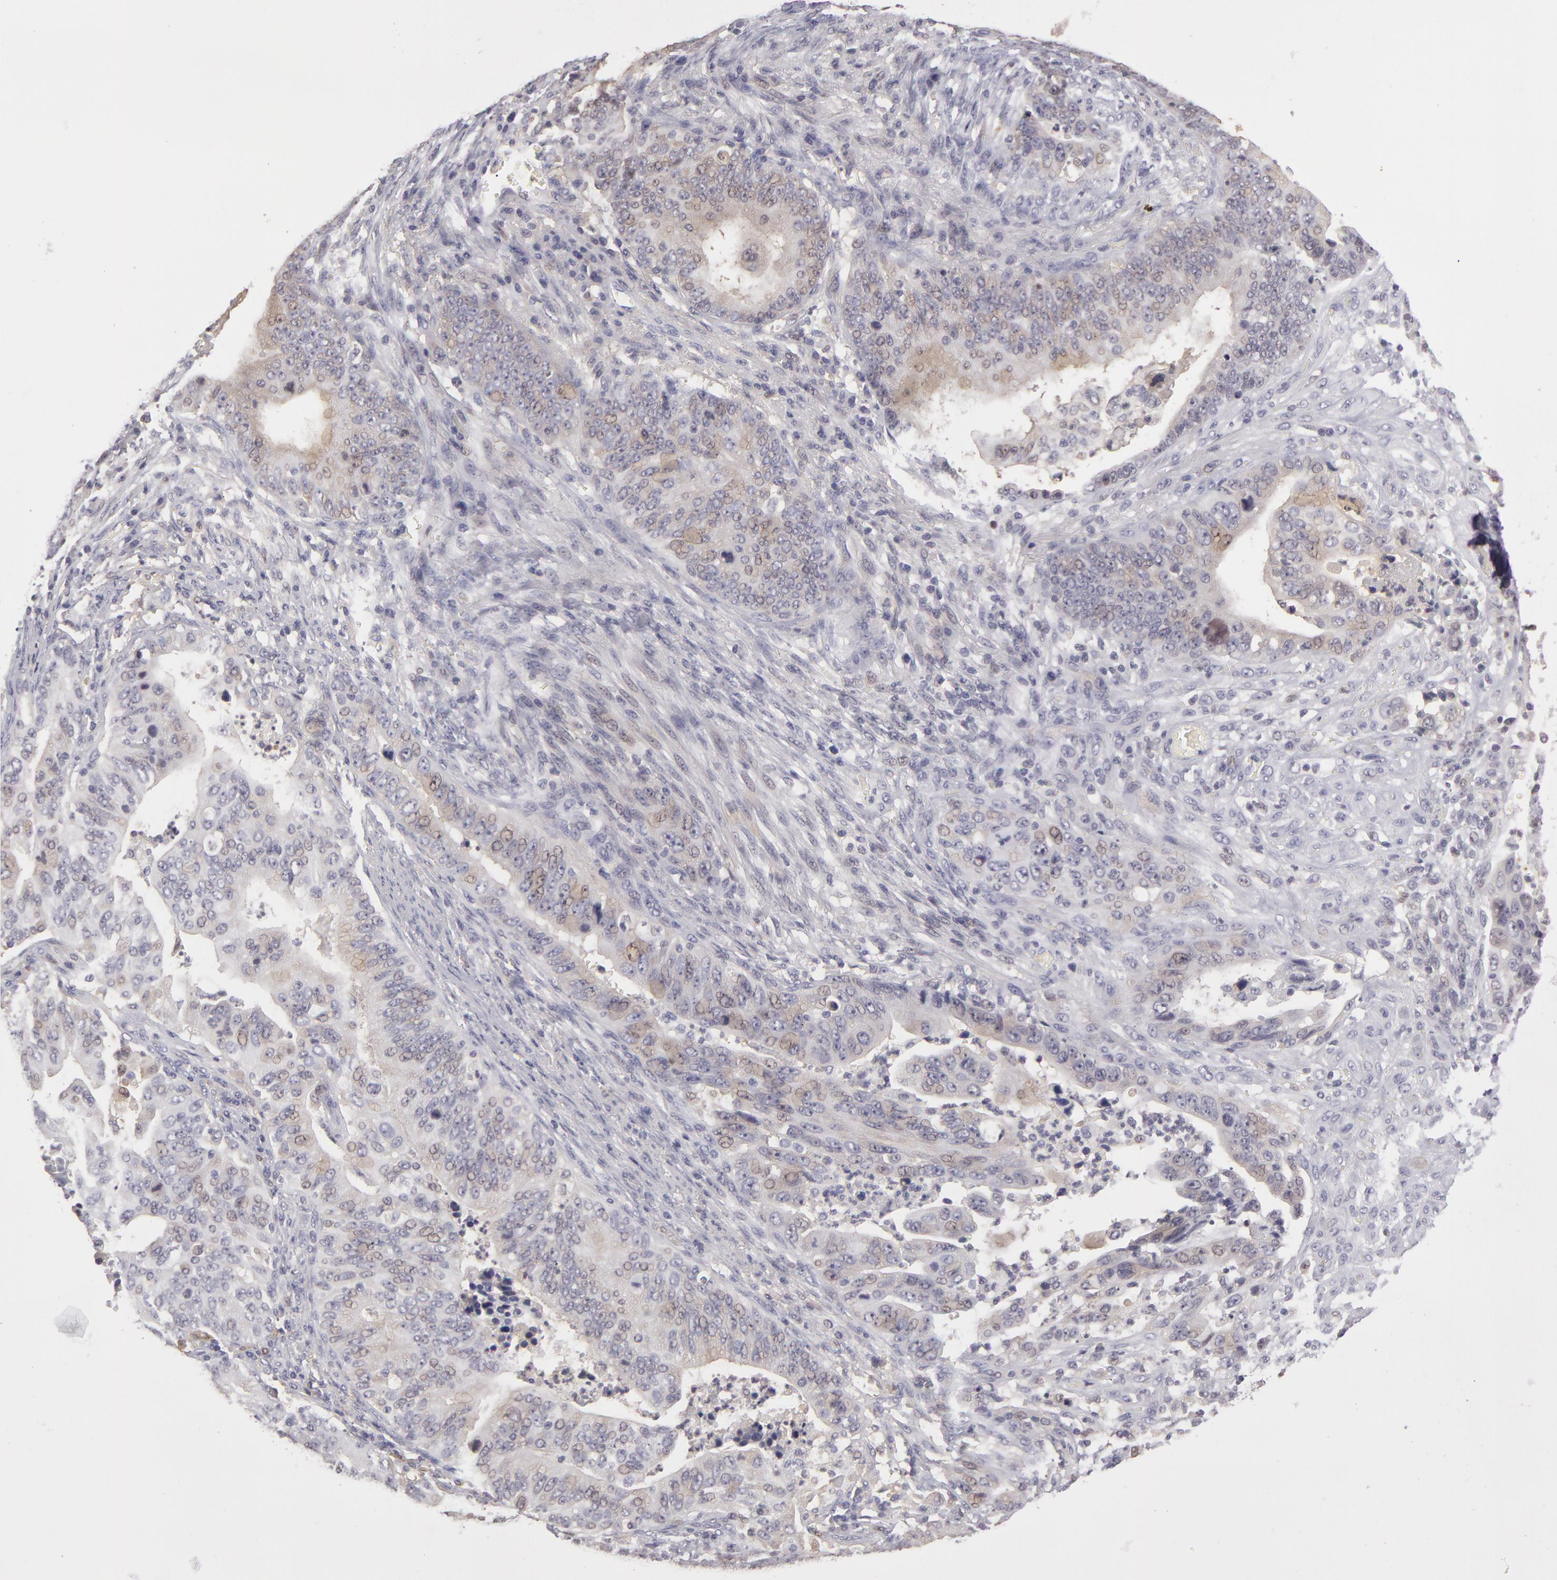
{"staining": {"intensity": "negative", "quantity": "none", "location": "none"}, "tissue": "stomach cancer", "cell_type": "Tumor cells", "image_type": "cancer", "snomed": [{"axis": "morphology", "description": "Adenocarcinoma, NOS"}, {"axis": "topography", "description": "Stomach, upper"}], "caption": "Immunohistochemistry (IHC) photomicrograph of neoplastic tissue: stomach cancer stained with DAB reveals no significant protein staining in tumor cells. Brightfield microscopy of immunohistochemistry stained with DAB (3,3'-diaminobenzidine) (brown) and hematoxylin (blue), captured at high magnification.", "gene": "GNPDA1", "patient": {"sex": "female", "age": 50}}